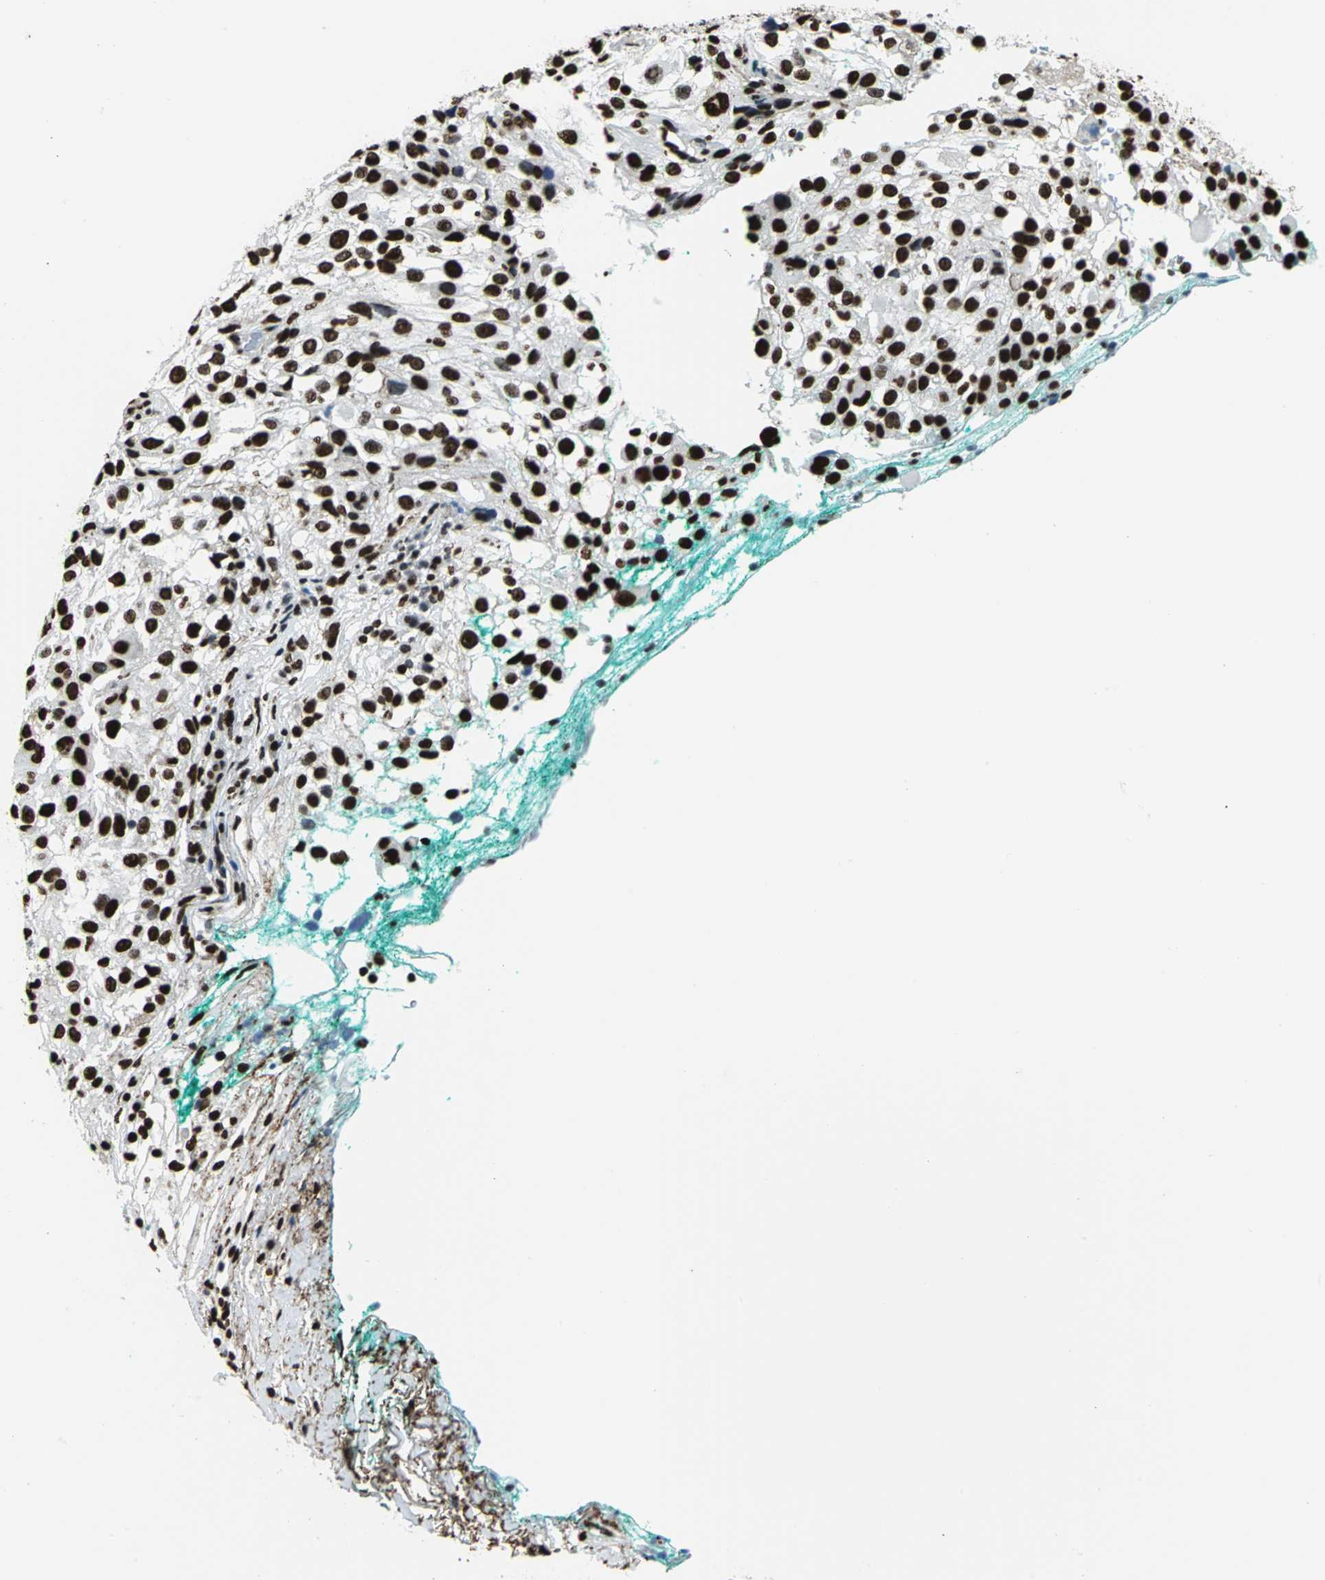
{"staining": {"intensity": "strong", "quantity": ">75%", "location": "nuclear"}, "tissue": "melanoma", "cell_type": "Tumor cells", "image_type": "cancer", "snomed": [{"axis": "morphology", "description": "Necrosis, NOS"}, {"axis": "morphology", "description": "Malignant melanoma, NOS"}, {"axis": "topography", "description": "Skin"}], "caption": "There is high levels of strong nuclear positivity in tumor cells of malignant melanoma, as demonstrated by immunohistochemical staining (brown color).", "gene": "APEX1", "patient": {"sex": "female", "age": 87}}